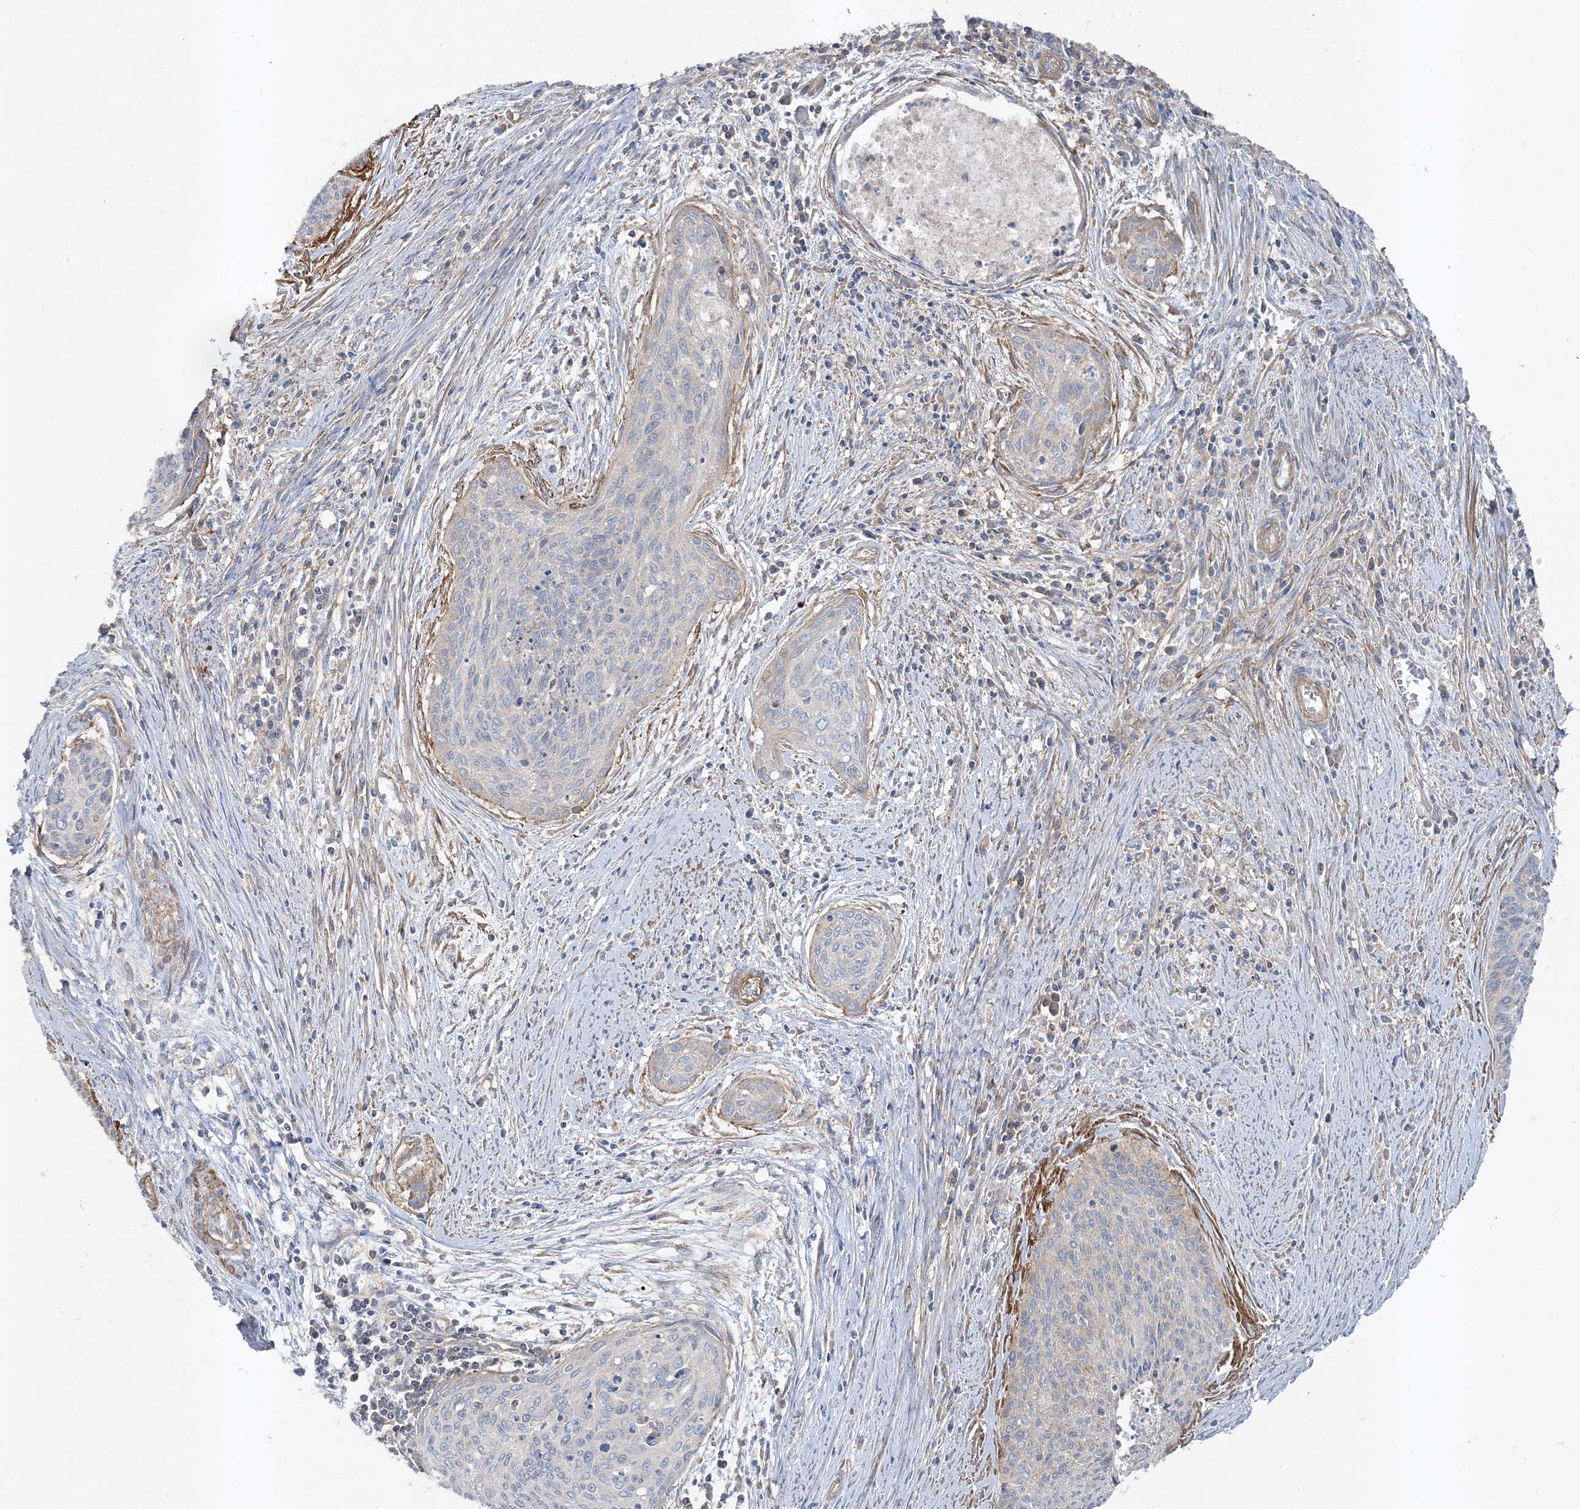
{"staining": {"intensity": "negative", "quantity": "none", "location": "none"}, "tissue": "cervical cancer", "cell_type": "Tumor cells", "image_type": "cancer", "snomed": [{"axis": "morphology", "description": "Squamous cell carcinoma, NOS"}, {"axis": "topography", "description": "Cervix"}], "caption": "Tumor cells show no significant expression in cervical cancer. (DAB immunohistochemistry, high magnification).", "gene": "LEXM", "patient": {"sex": "female", "age": 55}}